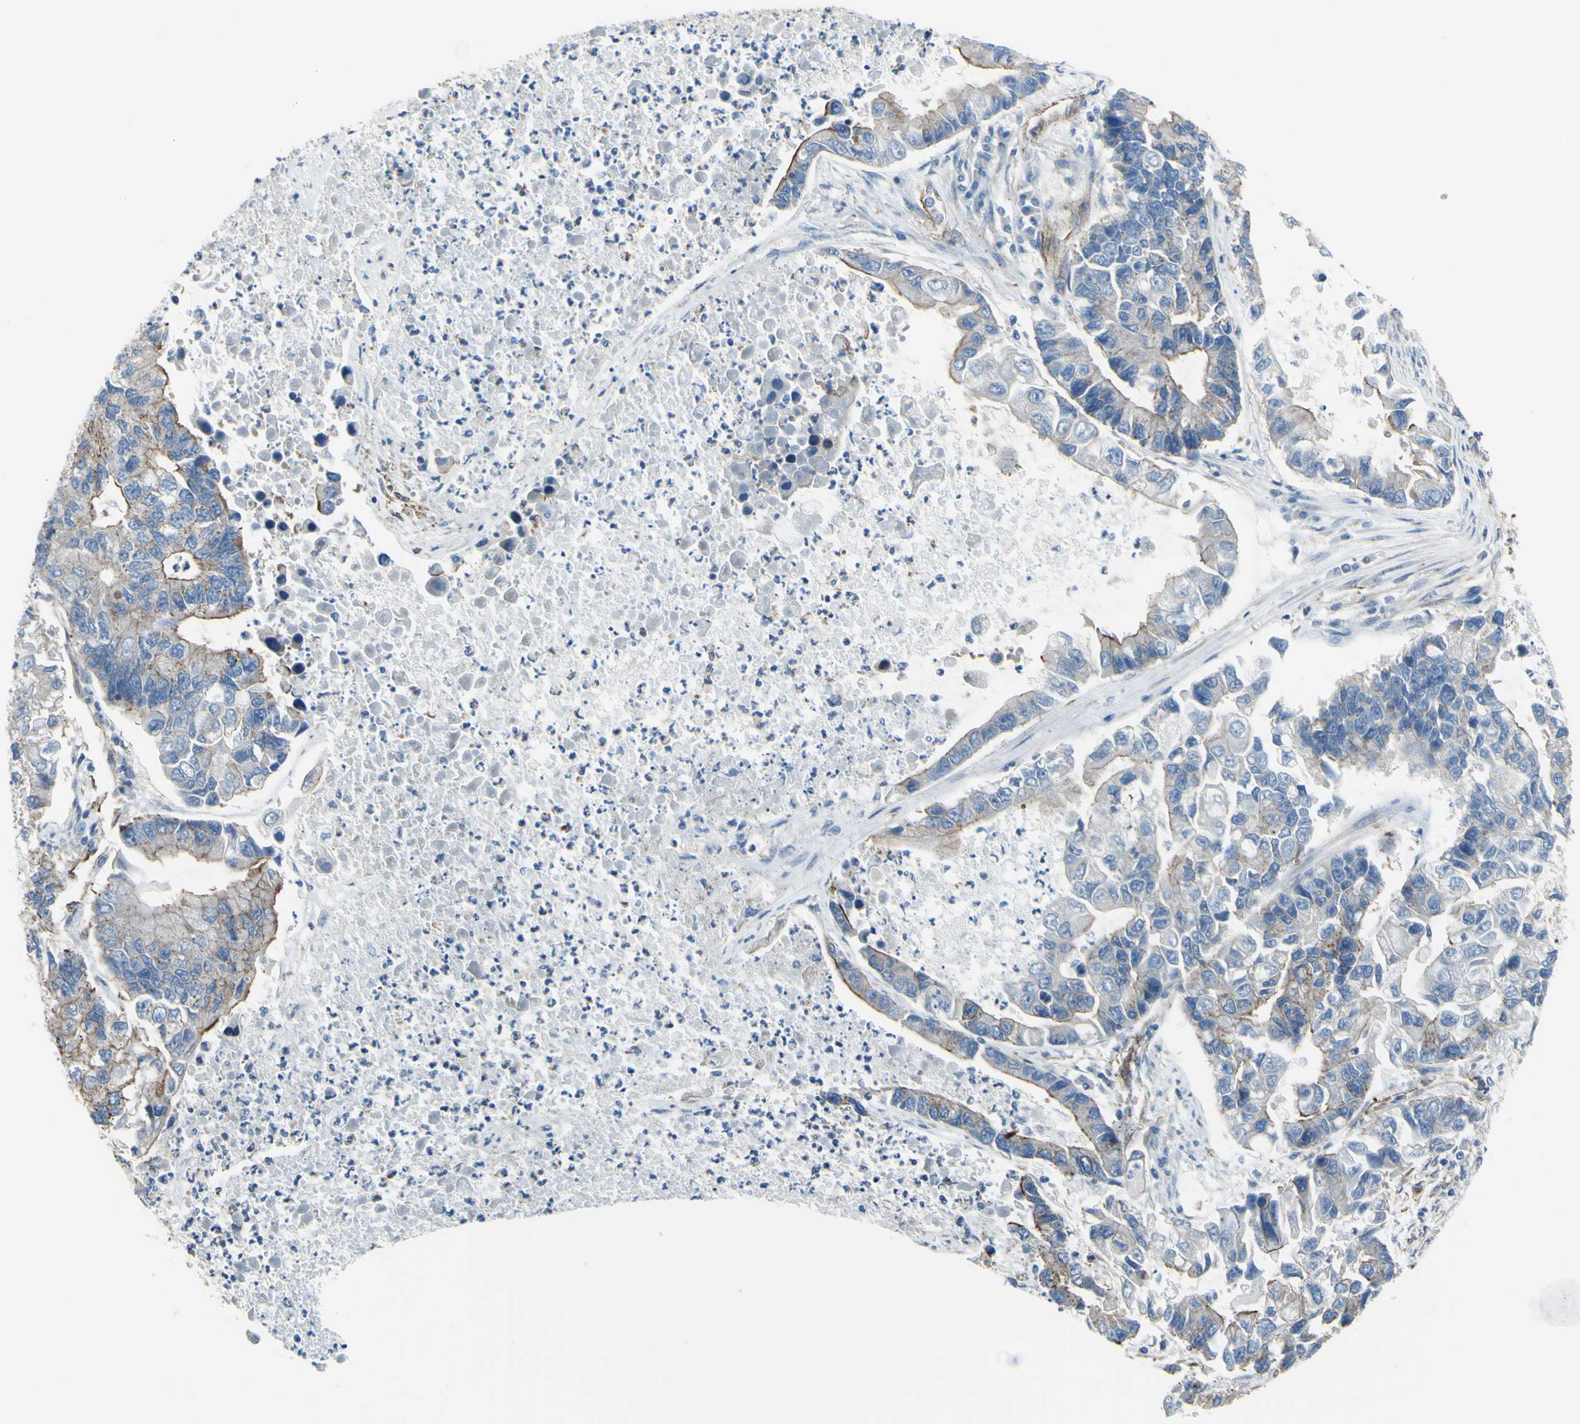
{"staining": {"intensity": "weak", "quantity": ">75%", "location": "cytoplasmic/membranous"}, "tissue": "lung cancer", "cell_type": "Tumor cells", "image_type": "cancer", "snomed": [{"axis": "morphology", "description": "Adenocarcinoma, NOS"}, {"axis": "topography", "description": "Lung"}], "caption": "Immunohistochemistry photomicrograph of neoplastic tissue: lung cancer stained using immunohistochemistry (IHC) shows low levels of weak protein expression localized specifically in the cytoplasmic/membranous of tumor cells, appearing as a cytoplasmic/membranous brown color.", "gene": "TPBG", "patient": {"sex": "female", "age": 51}}